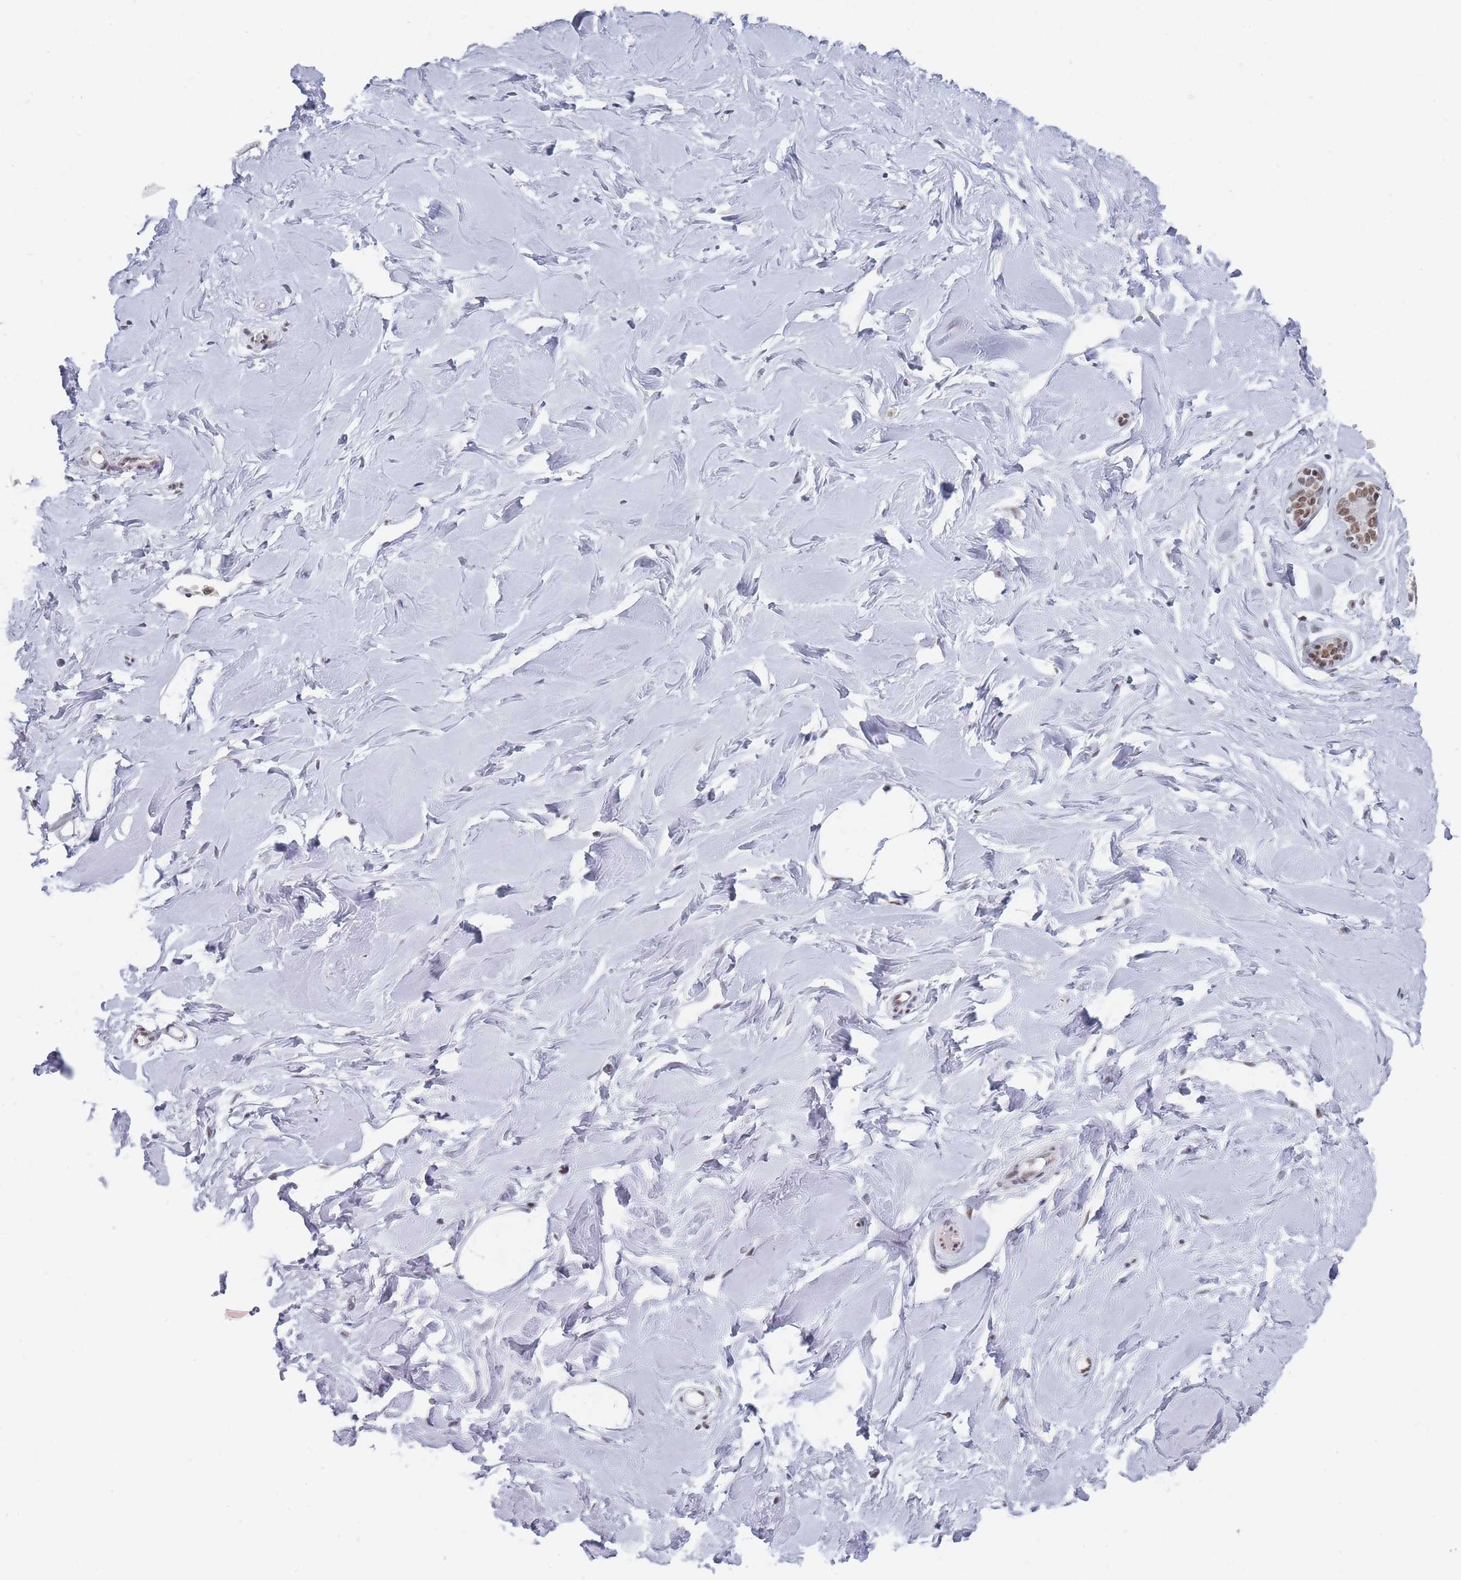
{"staining": {"intensity": "negative", "quantity": "none", "location": "none"}, "tissue": "breast", "cell_type": "Adipocytes", "image_type": "normal", "snomed": [{"axis": "morphology", "description": "Normal tissue, NOS"}, {"axis": "topography", "description": "Breast"}], "caption": "The micrograph shows no significant staining in adipocytes of breast.", "gene": "SAFB2", "patient": {"sex": "female", "age": 23}}